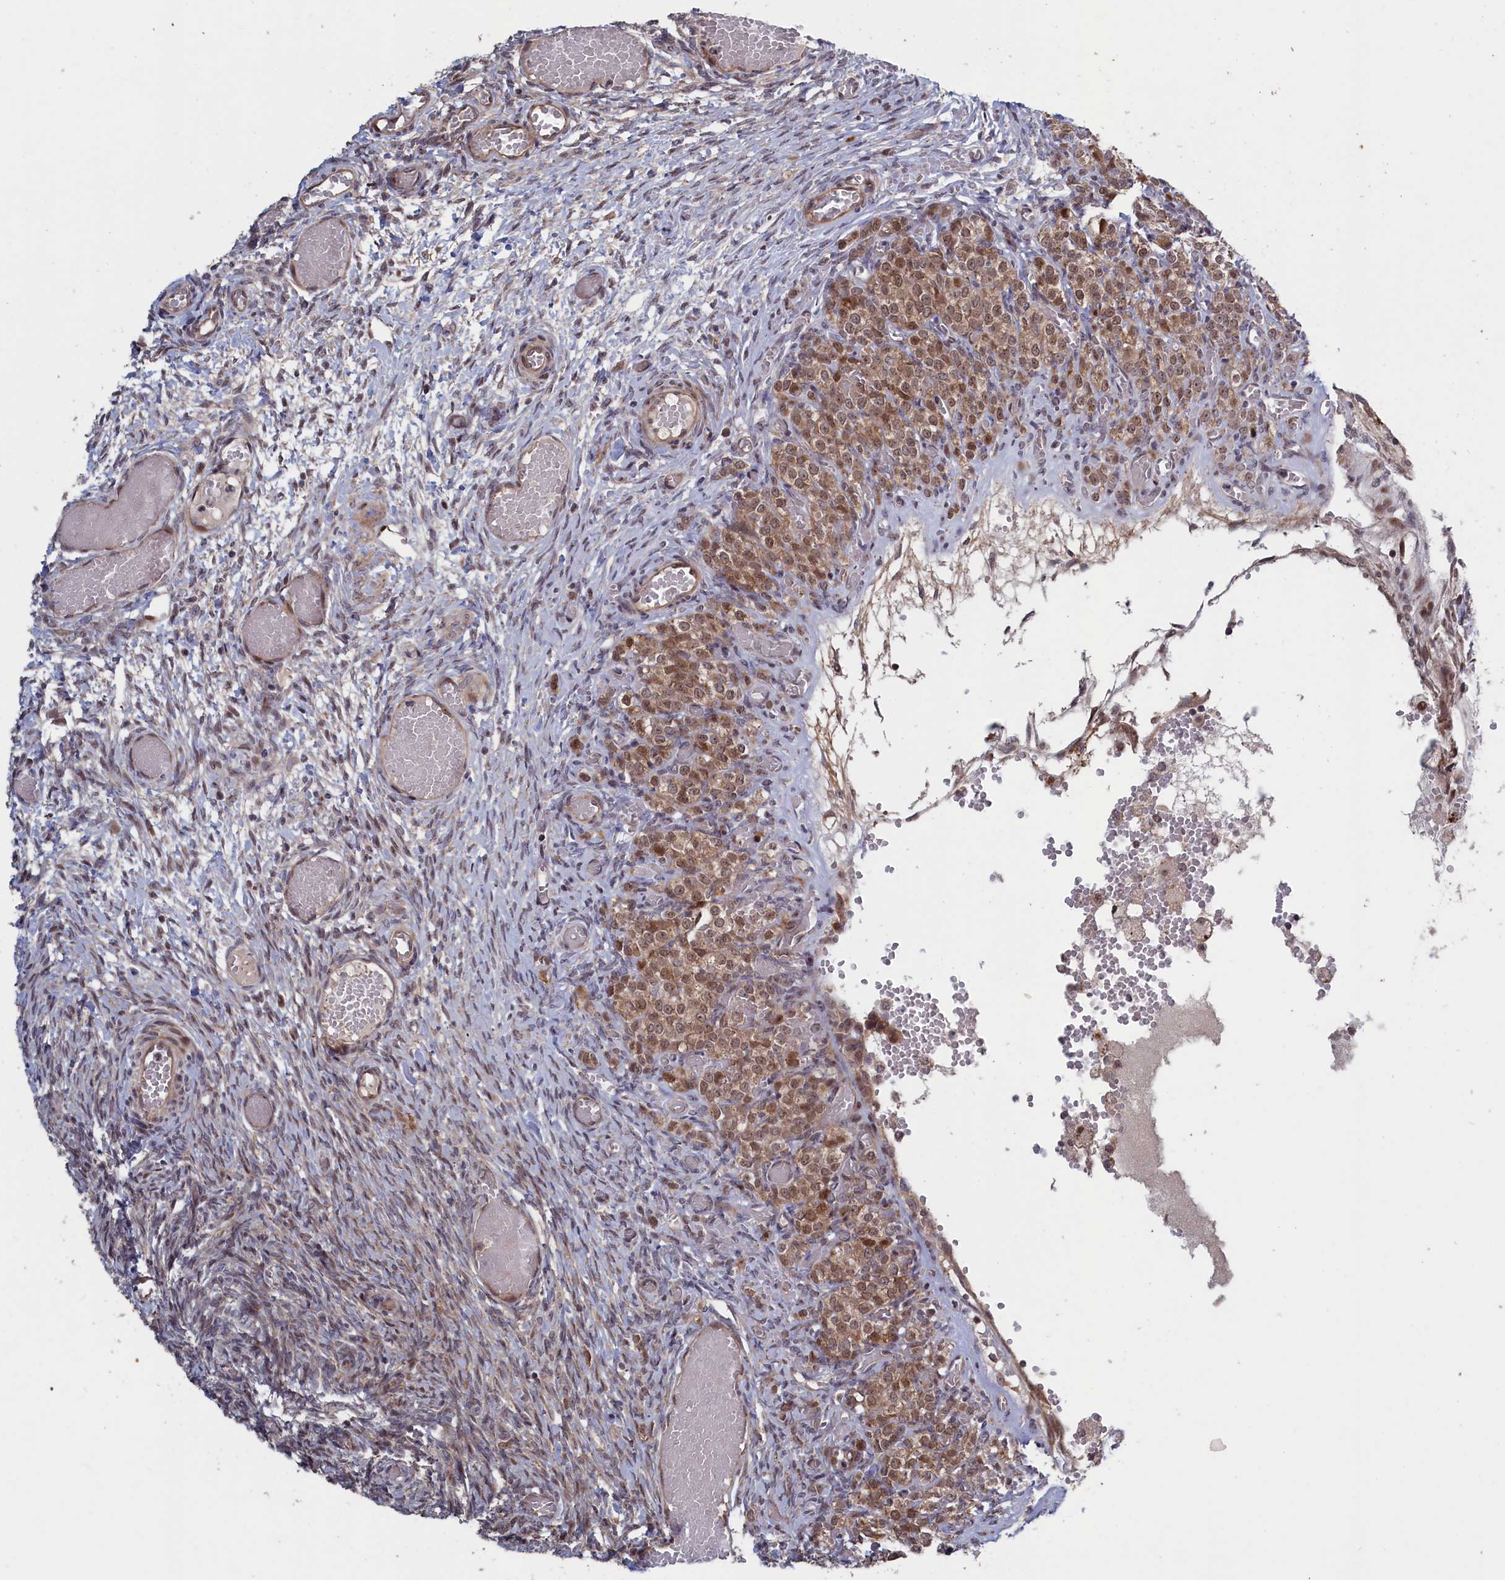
{"staining": {"intensity": "weak", "quantity": "<25%", "location": "cytoplasmic/membranous,nuclear"}, "tissue": "ovary", "cell_type": "Ovarian stroma cells", "image_type": "normal", "snomed": [{"axis": "morphology", "description": "Adenocarcinoma, NOS"}, {"axis": "topography", "description": "Endometrium"}], "caption": "Micrograph shows no protein expression in ovarian stroma cells of unremarkable ovary.", "gene": "LSG1", "patient": {"sex": "female", "age": 32}}